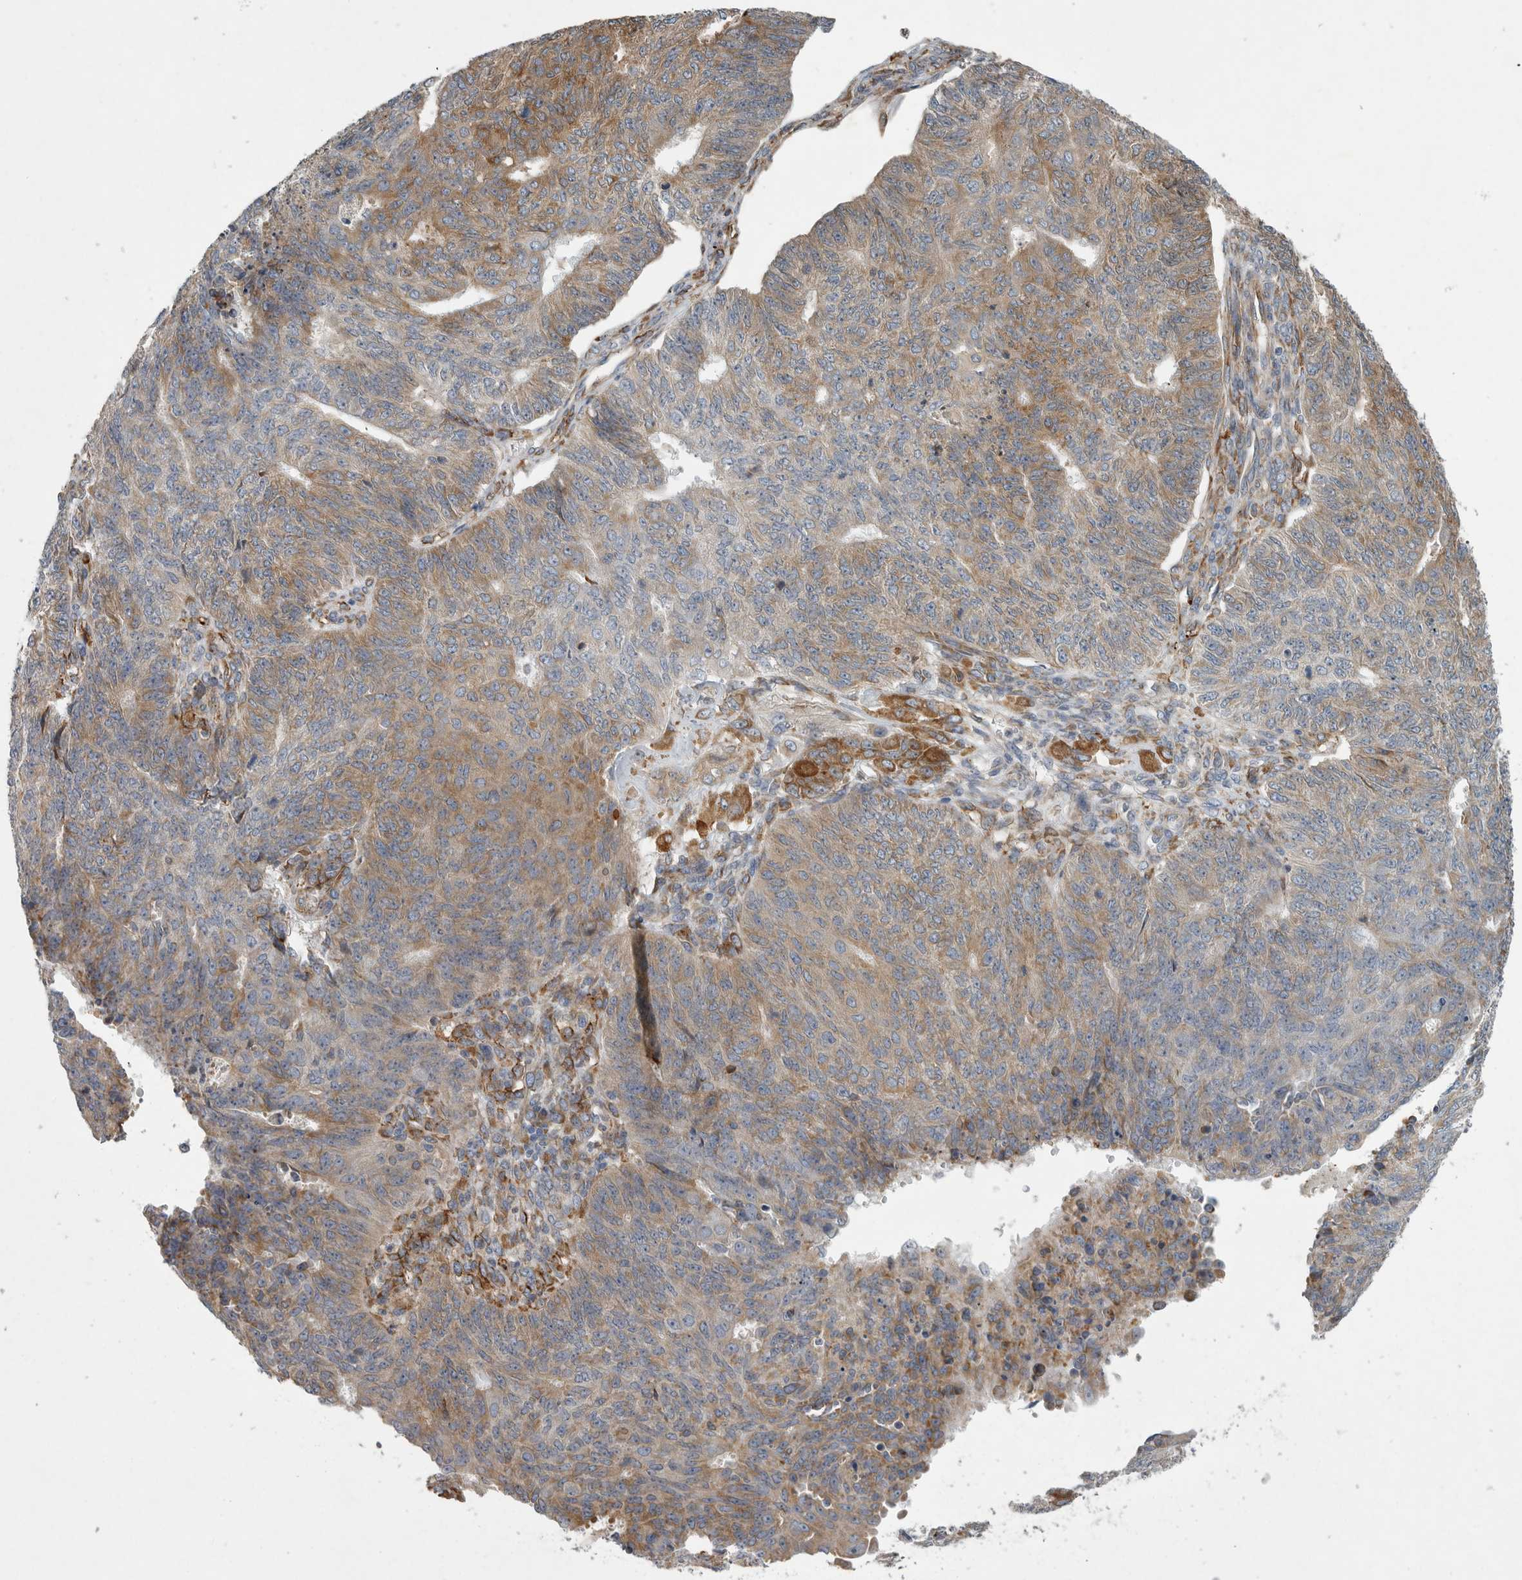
{"staining": {"intensity": "moderate", "quantity": ">75%", "location": "cytoplasmic/membranous"}, "tissue": "endometrial cancer", "cell_type": "Tumor cells", "image_type": "cancer", "snomed": [{"axis": "morphology", "description": "Adenocarcinoma, NOS"}, {"axis": "topography", "description": "Endometrium"}], "caption": "DAB immunohistochemical staining of human endometrial cancer shows moderate cytoplasmic/membranous protein positivity in approximately >75% of tumor cells.", "gene": "MINPP1", "patient": {"sex": "female", "age": 32}}